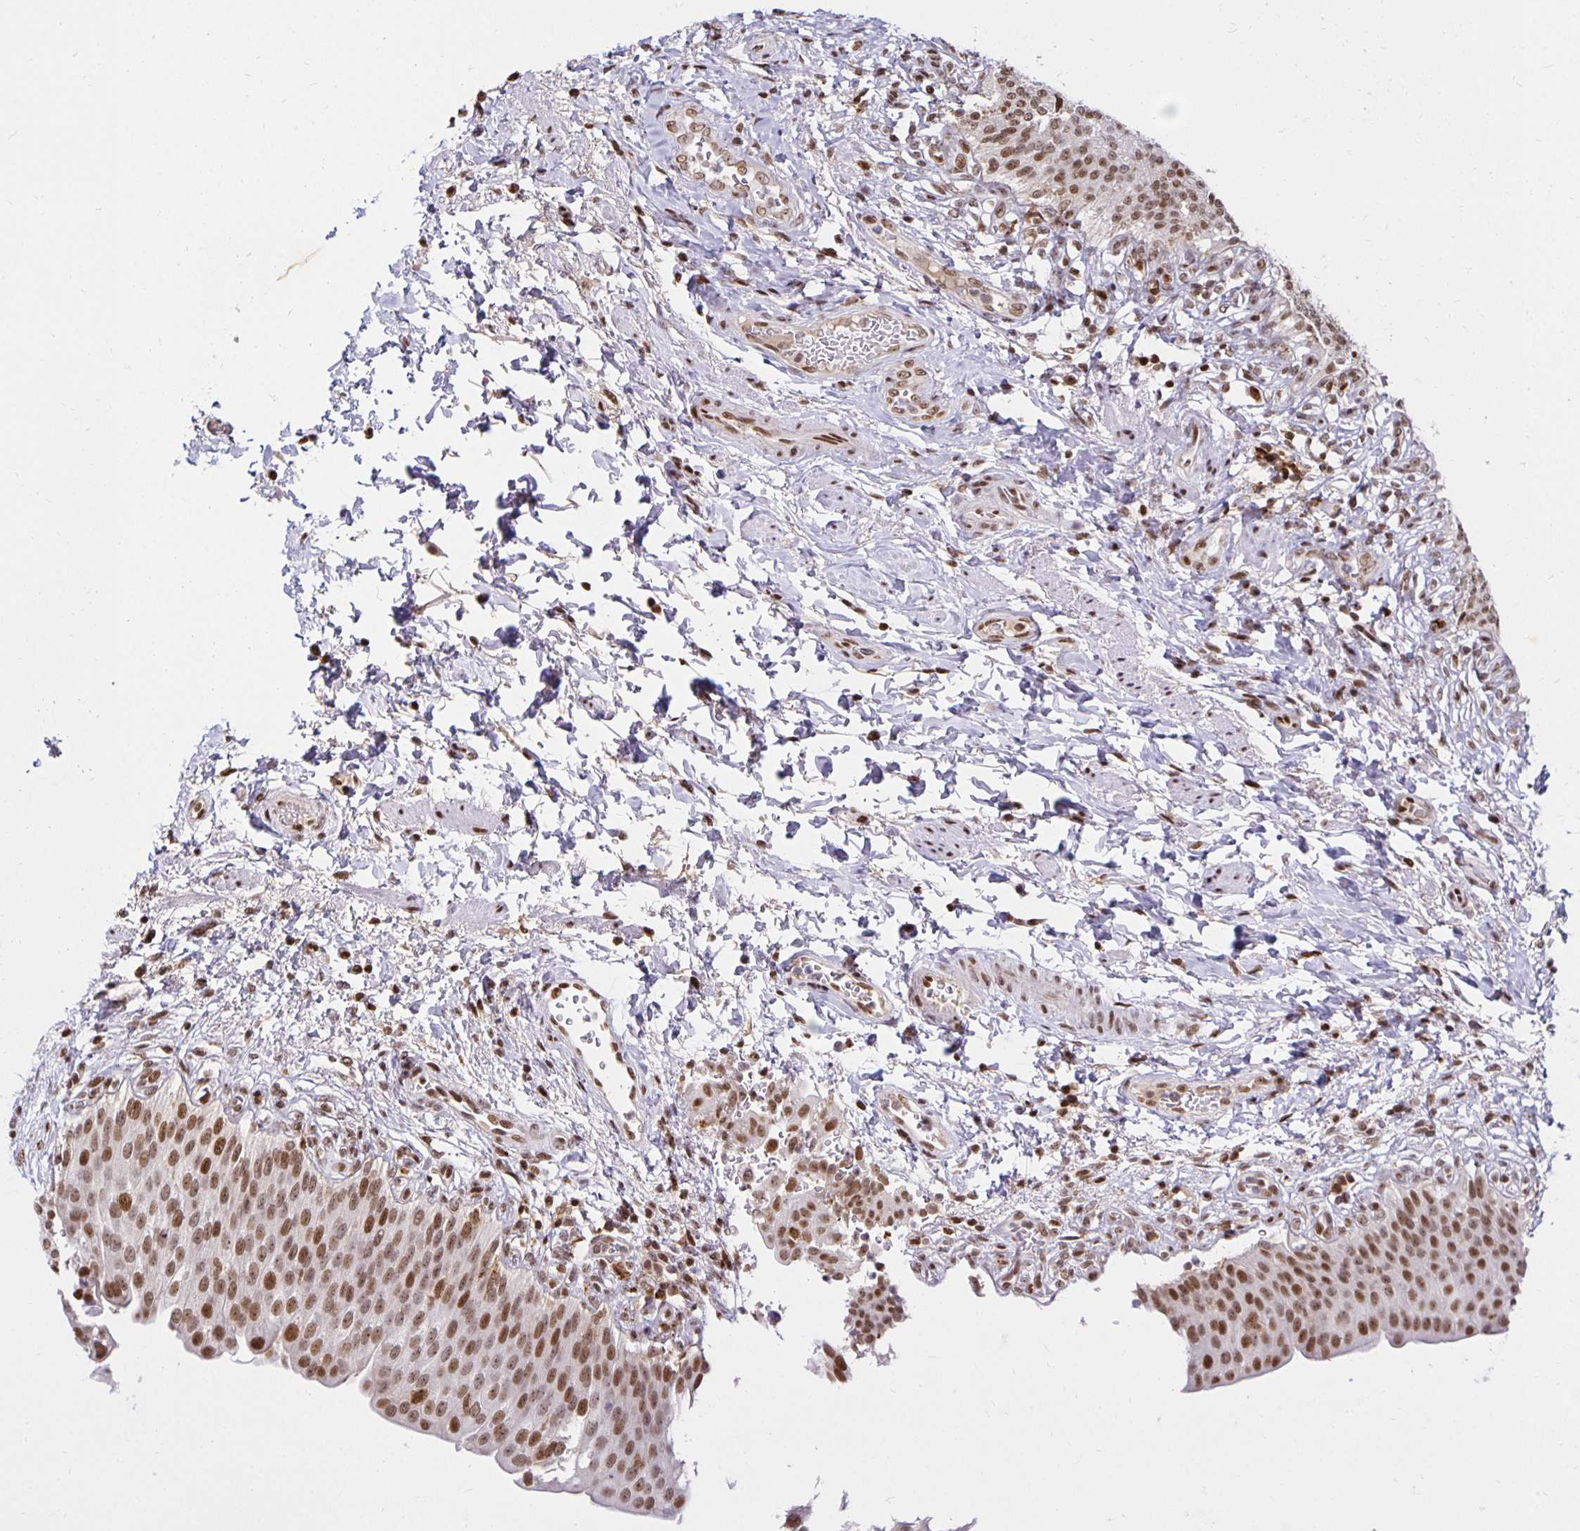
{"staining": {"intensity": "moderate", "quantity": ">75%", "location": "nuclear"}, "tissue": "urinary bladder", "cell_type": "Urothelial cells", "image_type": "normal", "snomed": [{"axis": "morphology", "description": "Normal tissue, NOS"}, {"axis": "topography", "description": "Urinary bladder"}, {"axis": "topography", "description": "Peripheral nerve tissue"}], "caption": "Urothelial cells show moderate nuclear staining in approximately >75% of cells in normal urinary bladder. The staining was performed using DAB (3,3'-diaminobenzidine), with brown indicating positive protein expression. Nuclei are stained blue with hematoxylin.", "gene": "ZNF579", "patient": {"sex": "female", "age": 60}}